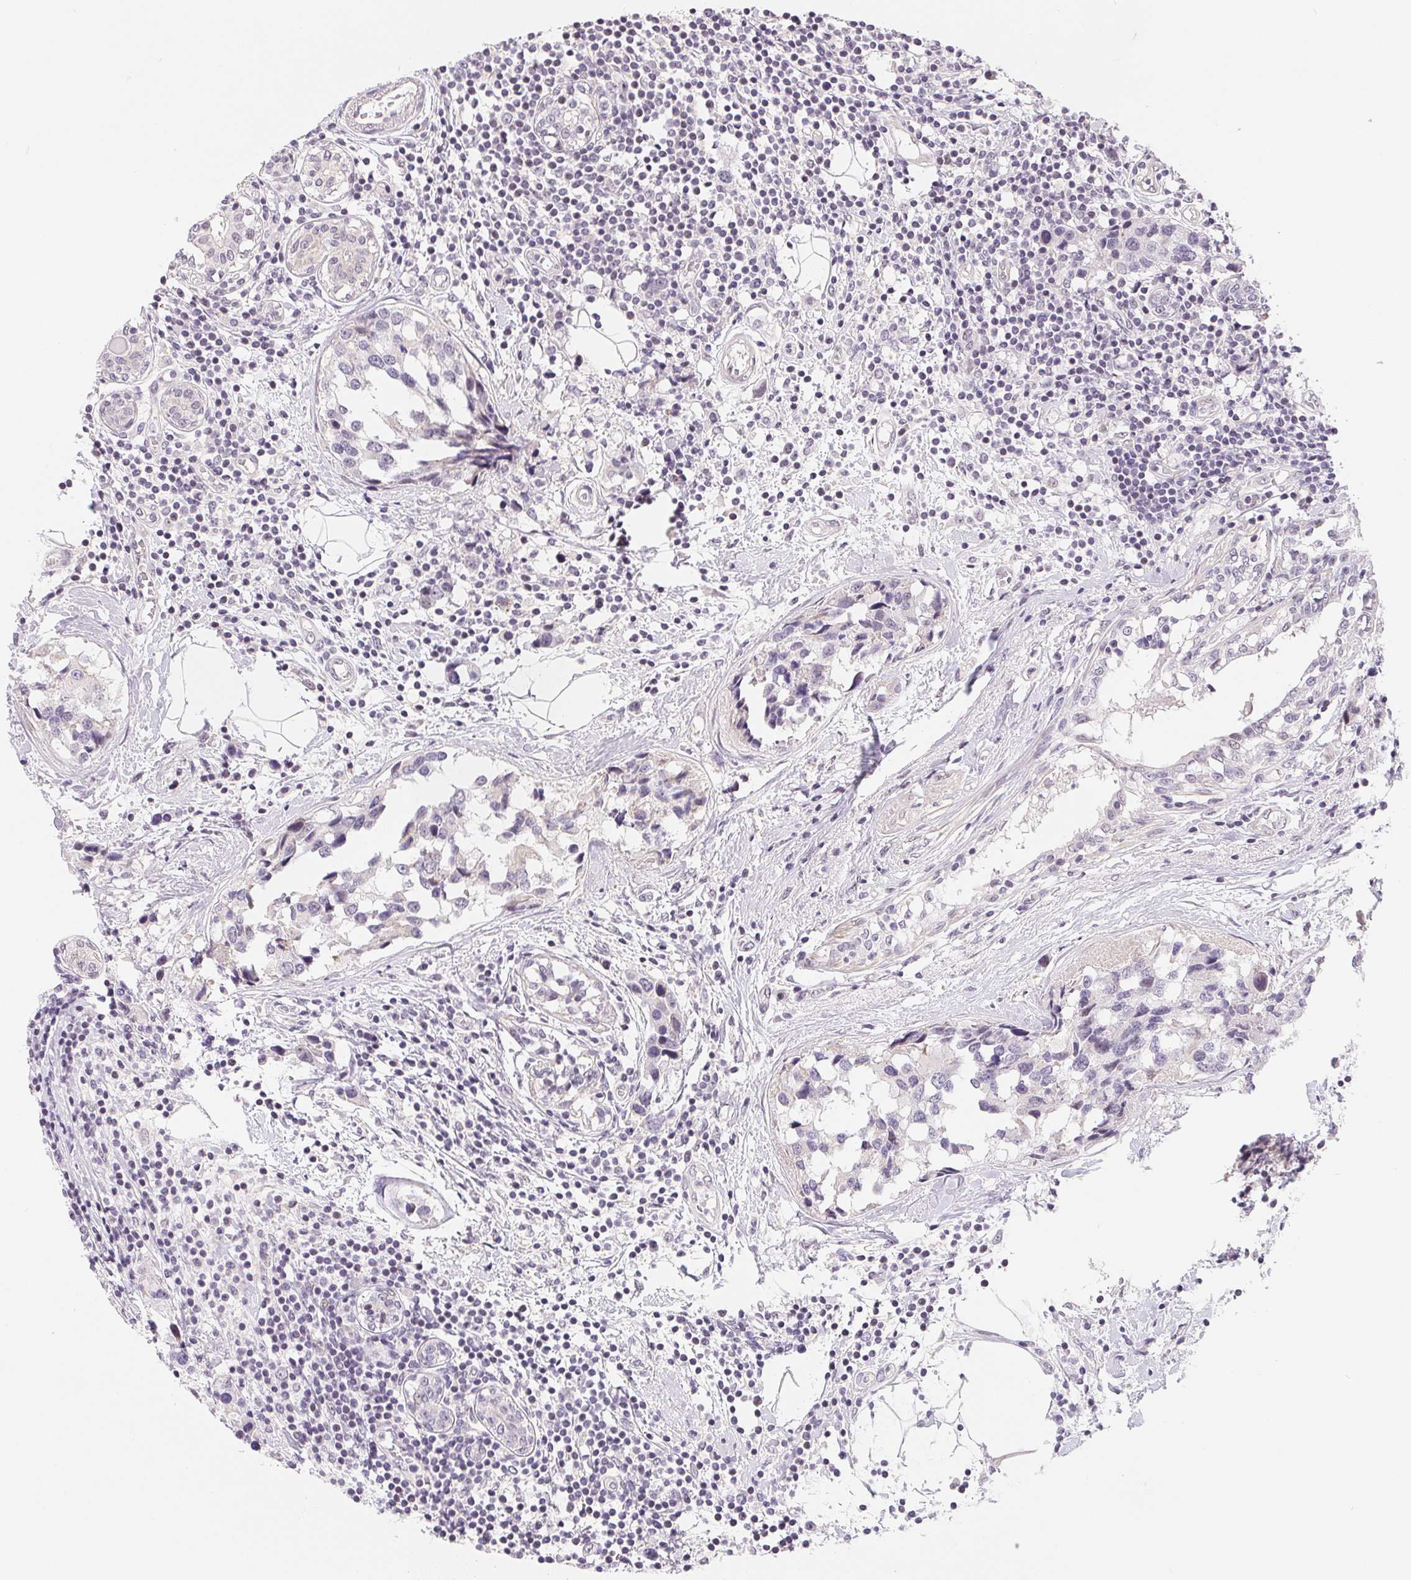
{"staining": {"intensity": "negative", "quantity": "none", "location": "none"}, "tissue": "breast cancer", "cell_type": "Tumor cells", "image_type": "cancer", "snomed": [{"axis": "morphology", "description": "Lobular carcinoma"}, {"axis": "topography", "description": "Breast"}], "caption": "Immunohistochemical staining of human breast cancer exhibits no significant expression in tumor cells.", "gene": "LCA5L", "patient": {"sex": "female", "age": 59}}